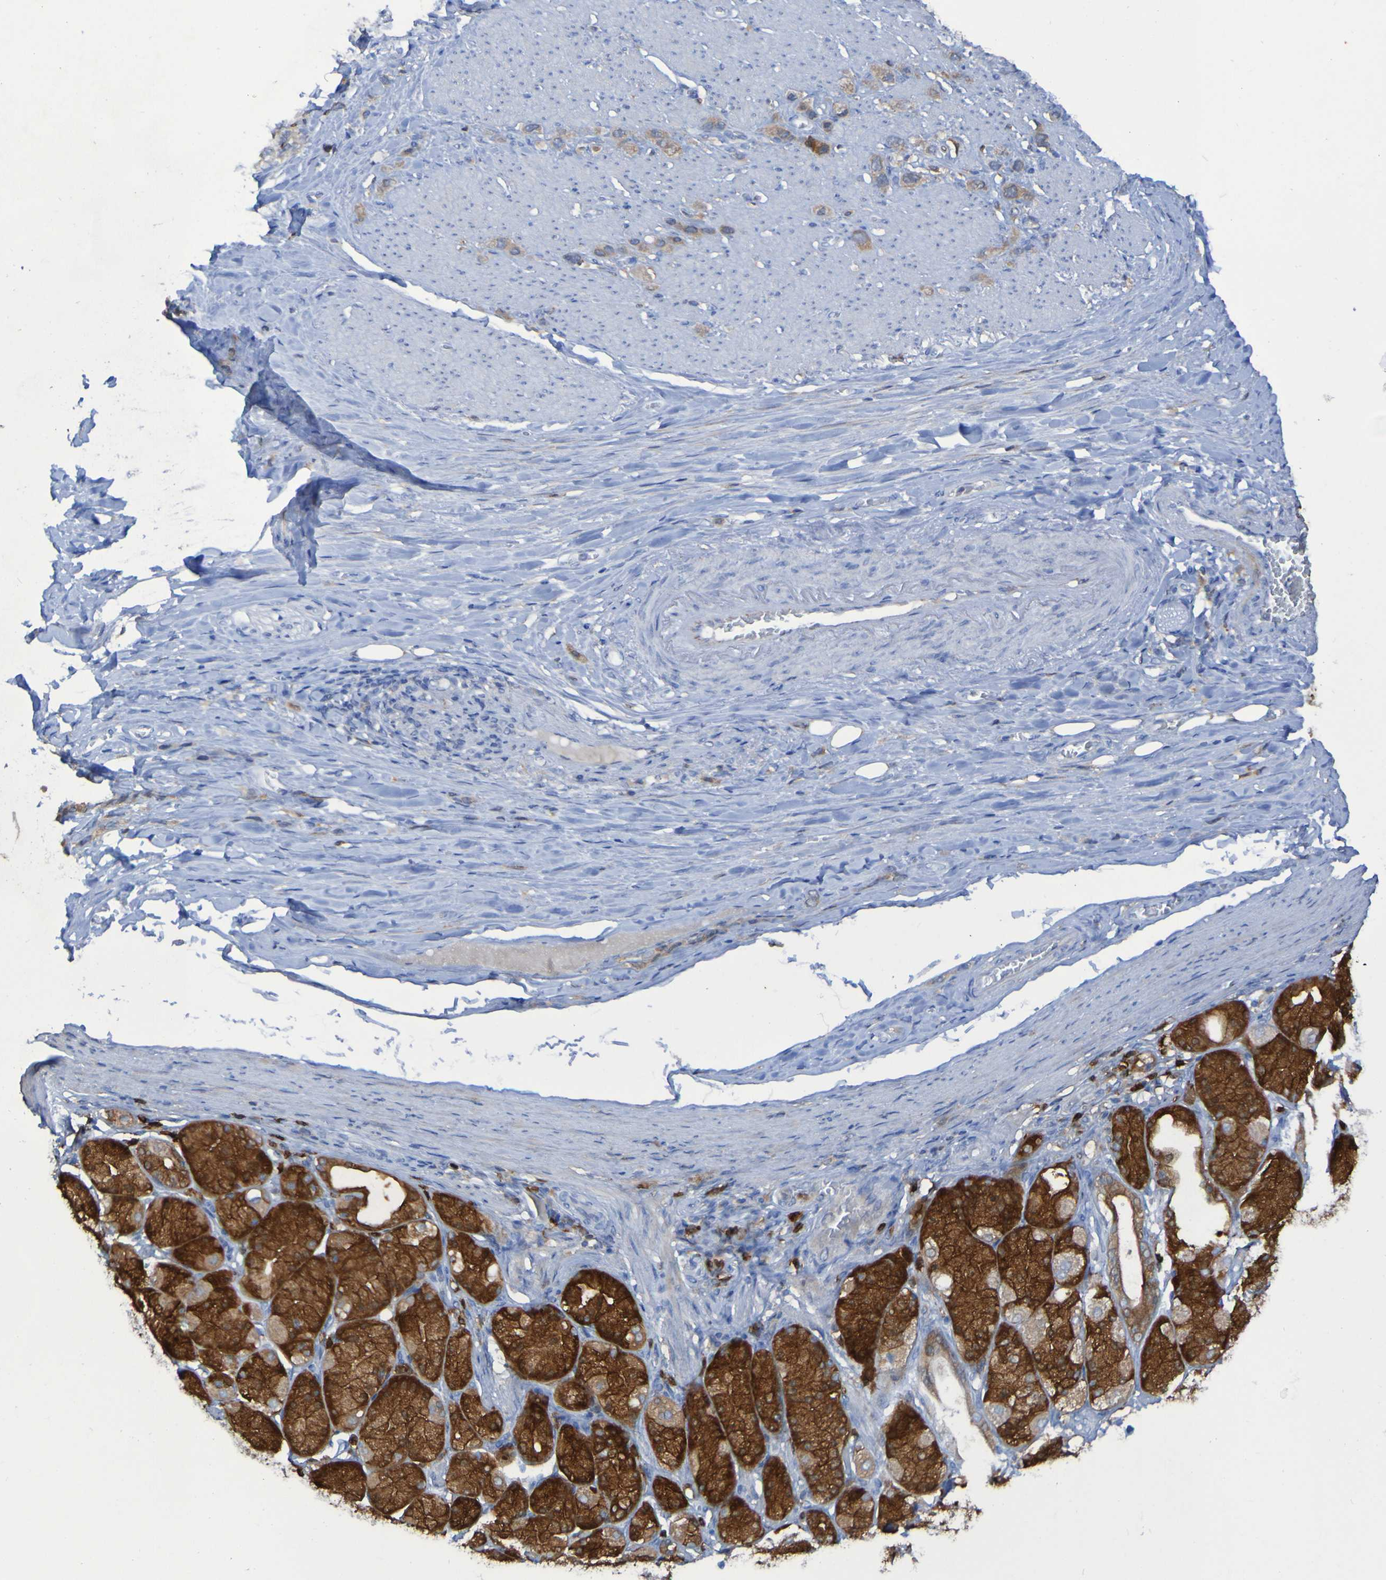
{"staining": {"intensity": "strong", "quantity": ">75%", "location": "cytoplasmic/membranous"}, "tissue": "stomach cancer", "cell_type": "Tumor cells", "image_type": "cancer", "snomed": [{"axis": "morphology", "description": "Normal tissue, NOS"}, {"axis": "morphology", "description": "Adenocarcinoma, NOS"}, {"axis": "morphology", "description": "Adenocarcinoma, High grade"}, {"axis": "topography", "description": "Stomach, upper"}, {"axis": "topography", "description": "Stomach"}], "caption": "Immunohistochemical staining of human stomach high-grade adenocarcinoma reveals high levels of strong cytoplasmic/membranous protein staining in approximately >75% of tumor cells. (IHC, brightfield microscopy, high magnification).", "gene": "MPPE1", "patient": {"sex": "female", "age": 65}}